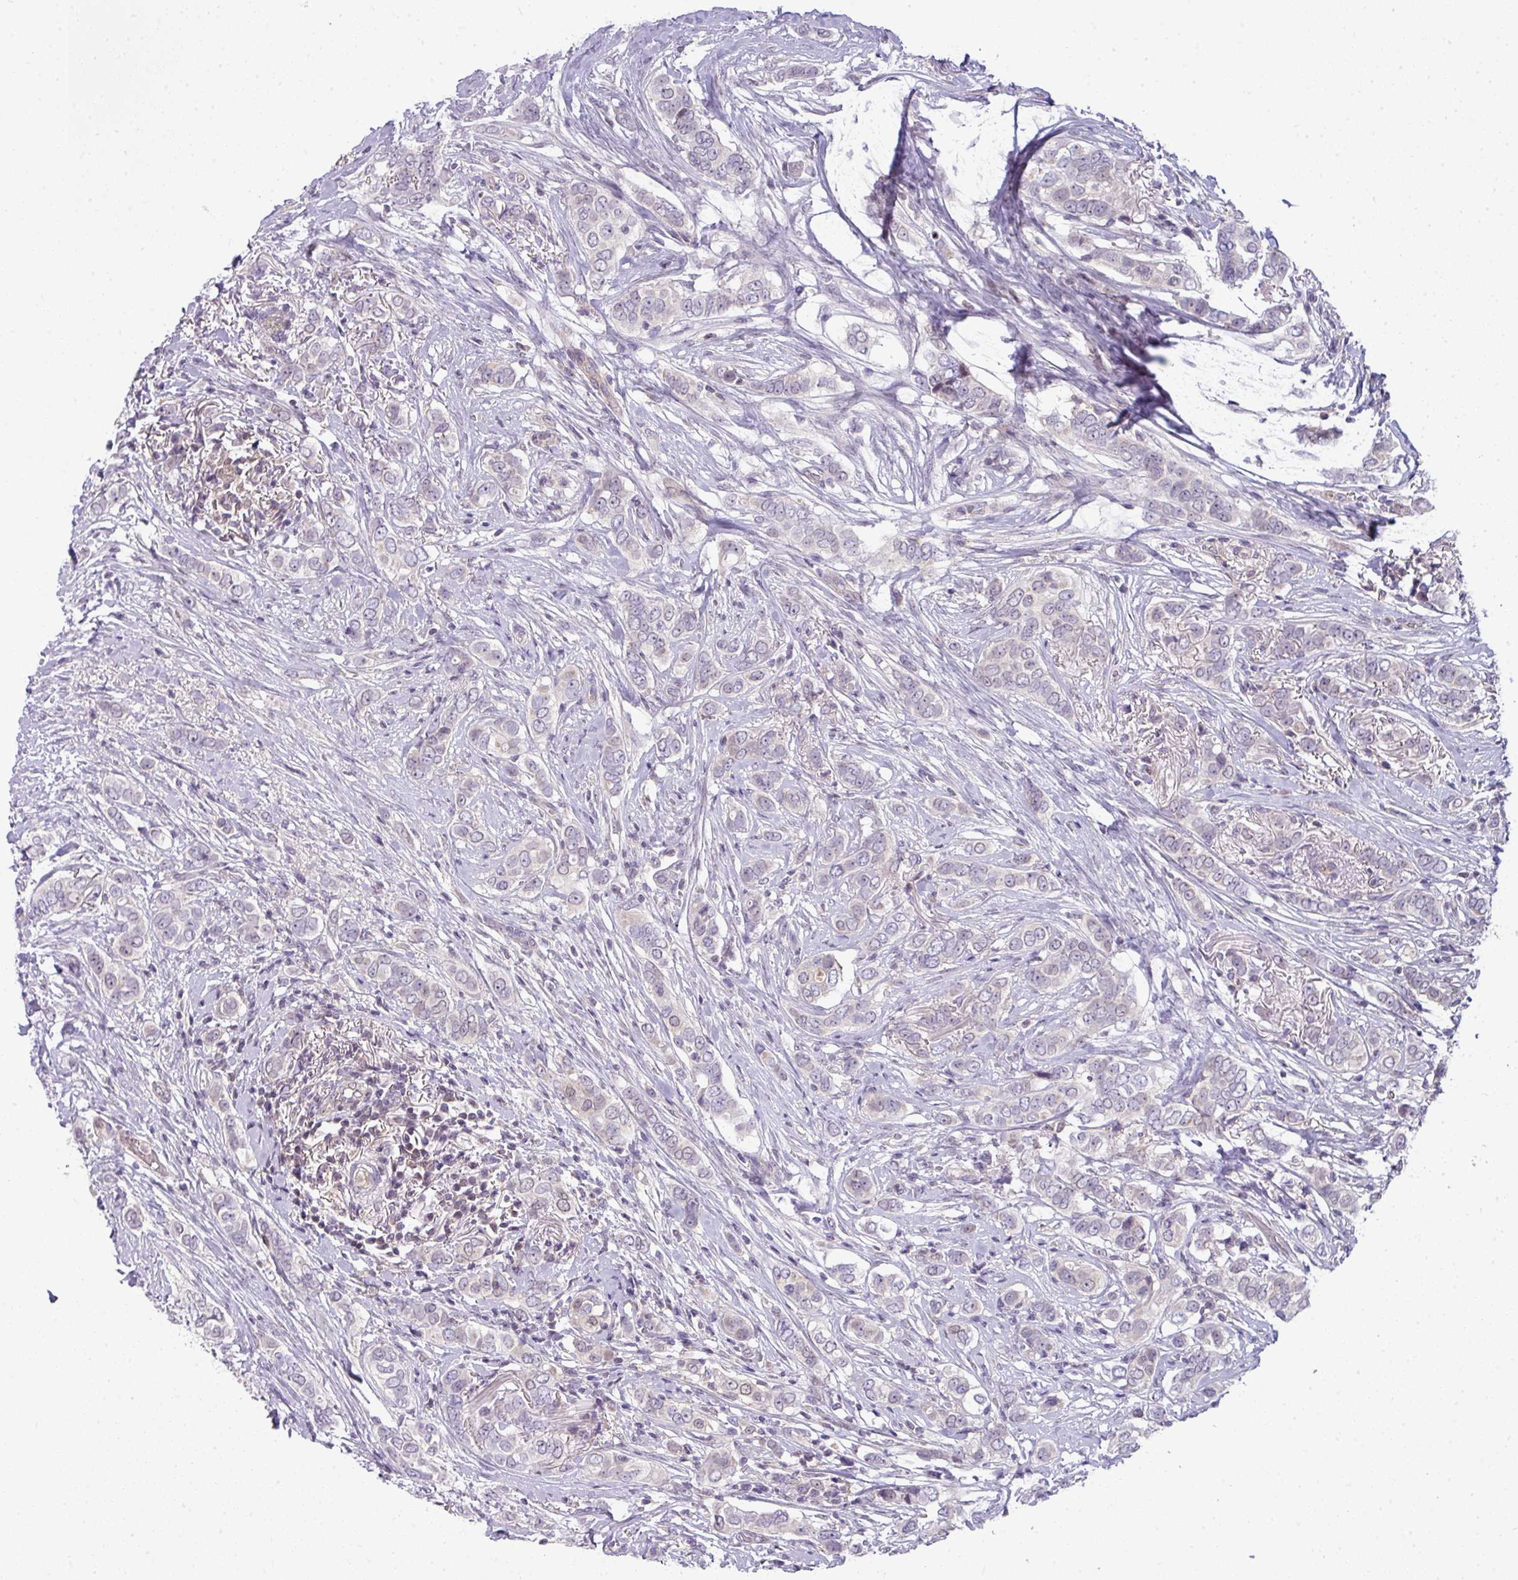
{"staining": {"intensity": "negative", "quantity": "none", "location": "none"}, "tissue": "breast cancer", "cell_type": "Tumor cells", "image_type": "cancer", "snomed": [{"axis": "morphology", "description": "Lobular carcinoma"}, {"axis": "topography", "description": "Breast"}], "caption": "An image of breast cancer stained for a protein reveals no brown staining in tumor cells. The staining is performed using DAB (3,3'-diaminobenzidine) brown chromogen with nuclei counter-stained in using hematoxylin.", "gene": "STAT5A", "patient": {"sex": "female", "age": 51}}